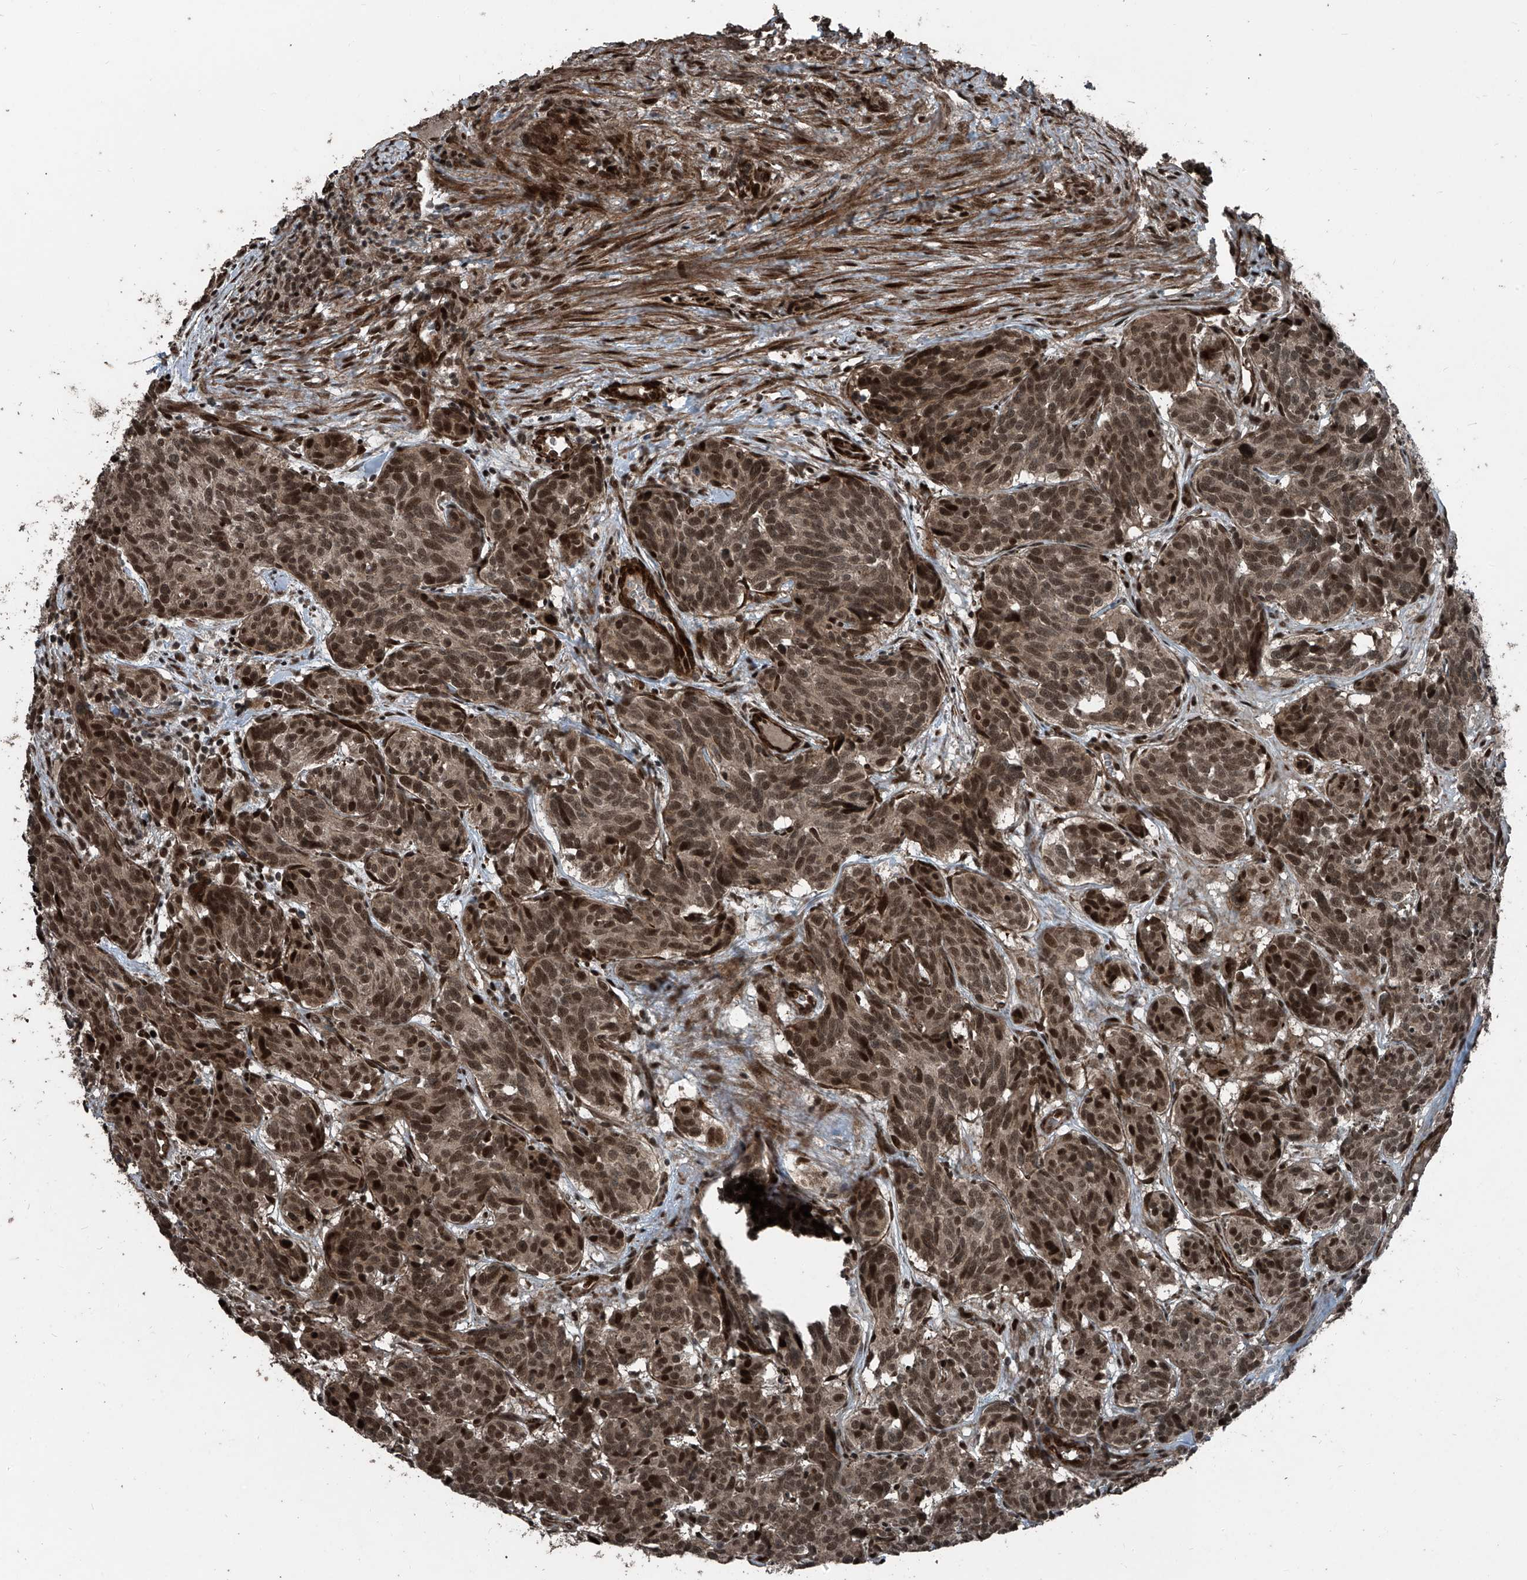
{"staining": {"intensity": "moderate", "quantity": ">75%", "location": "nuclear"}, "tissue": "carcinoid", "cell_type": "Tumor cells", "image_type": "cancer", "snomed": [{"axis": "morphology", "description": "Carcinoid, malignant, NOS"}, {"axis": "topography", "description": "Lung"}], "caption": "IHC staining of carcinoid, which demonstrates medium levels of moderate nuclear staining in approximately >75% of tumor cells indicating moderate nuclear protein staining. The staining was performed using DAB (3,3'-diaminobenzidine) (brown) for protein detection and nuclei were counterstained in hematoxylin (blue).", "gene": "ZNF570", "patient": {"sex": "female", "age": 46}}